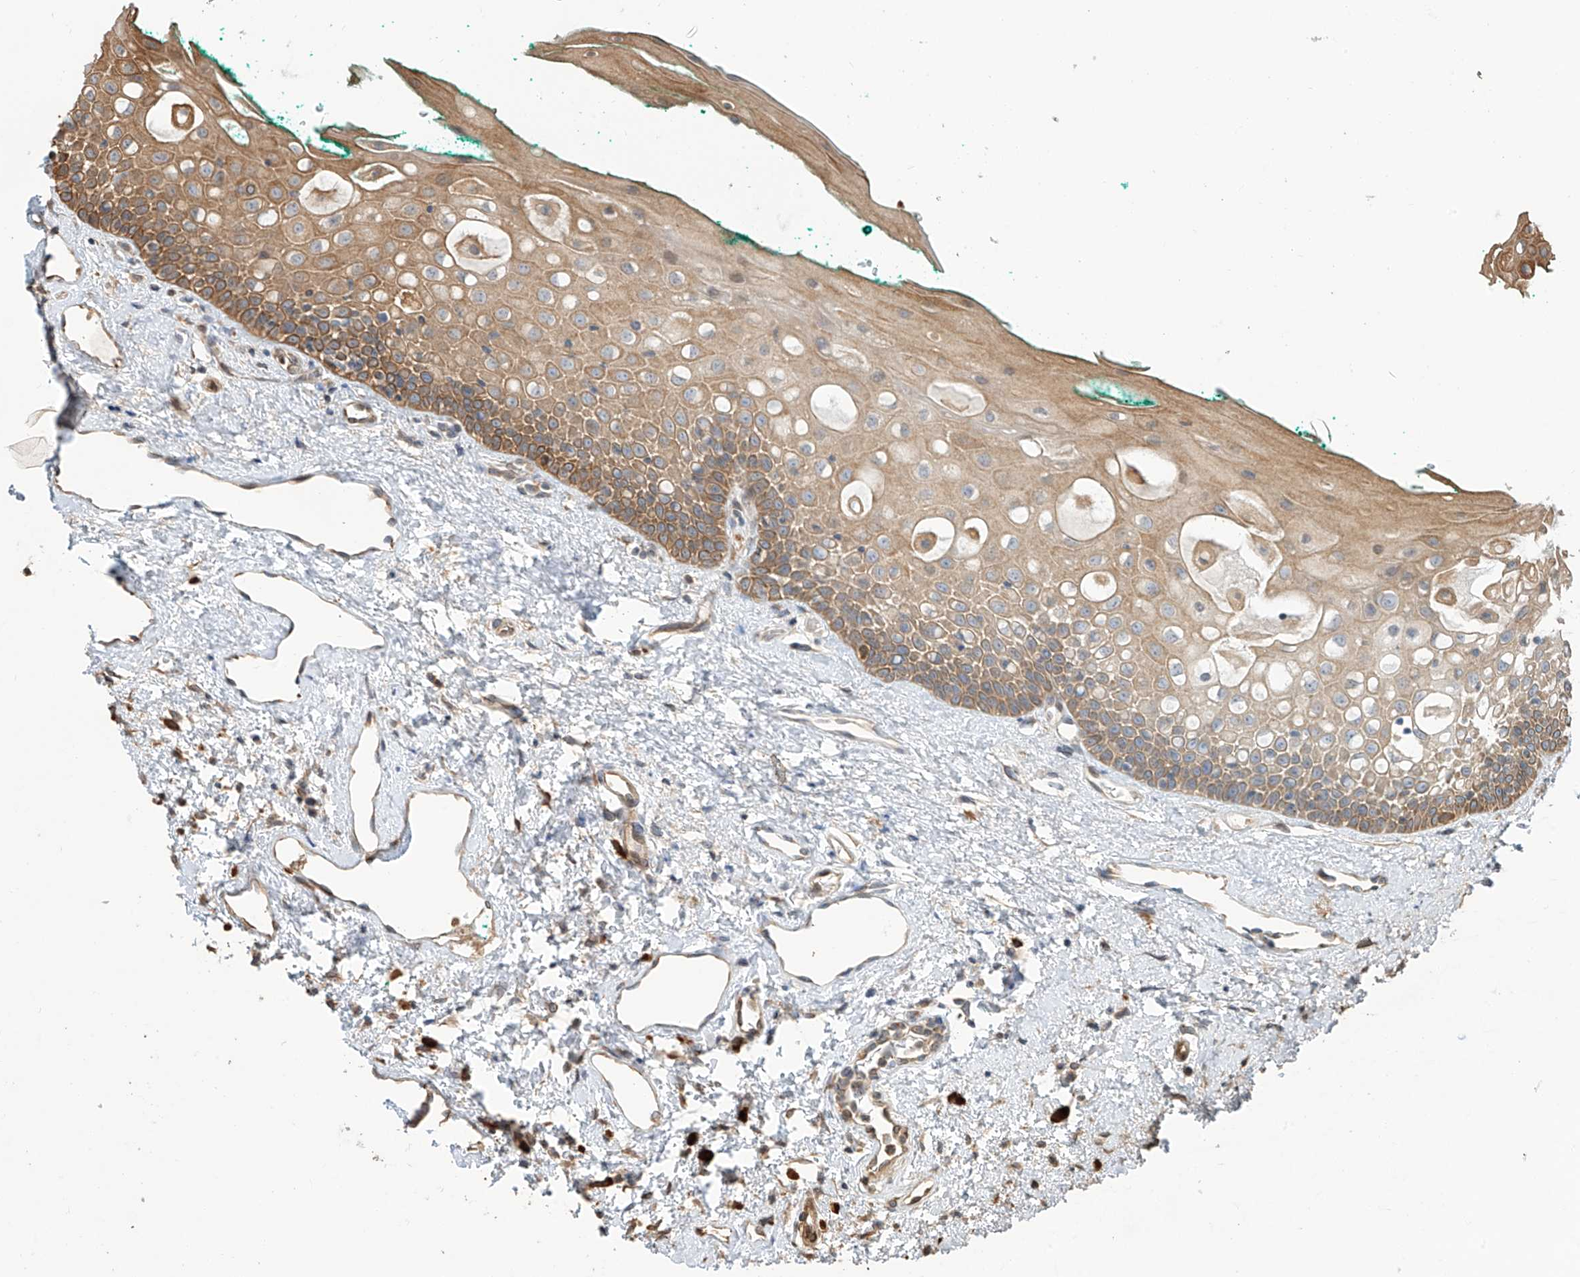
{"staining": {"intensity": "moderate", "quantity": ">75%", "location": "cytoplasmic/membranous"}, "tissue": "oral mucosa", "cell_type": "Squamous epithelial cells", "image_type": "normal", "snomed": [{"axis": "morphology", "description": "Normal tissue, NOS"}, {"axis": "topography", "description": "Oral tissue"}], "caption": "A brown stain labels moderate cytoplasmic/membranous positivity of a protein in squamous epithelial cells of unremarkable oral mucosa.", "gene": "CEP162", "patient": {"sex": "female", "age": 70}}